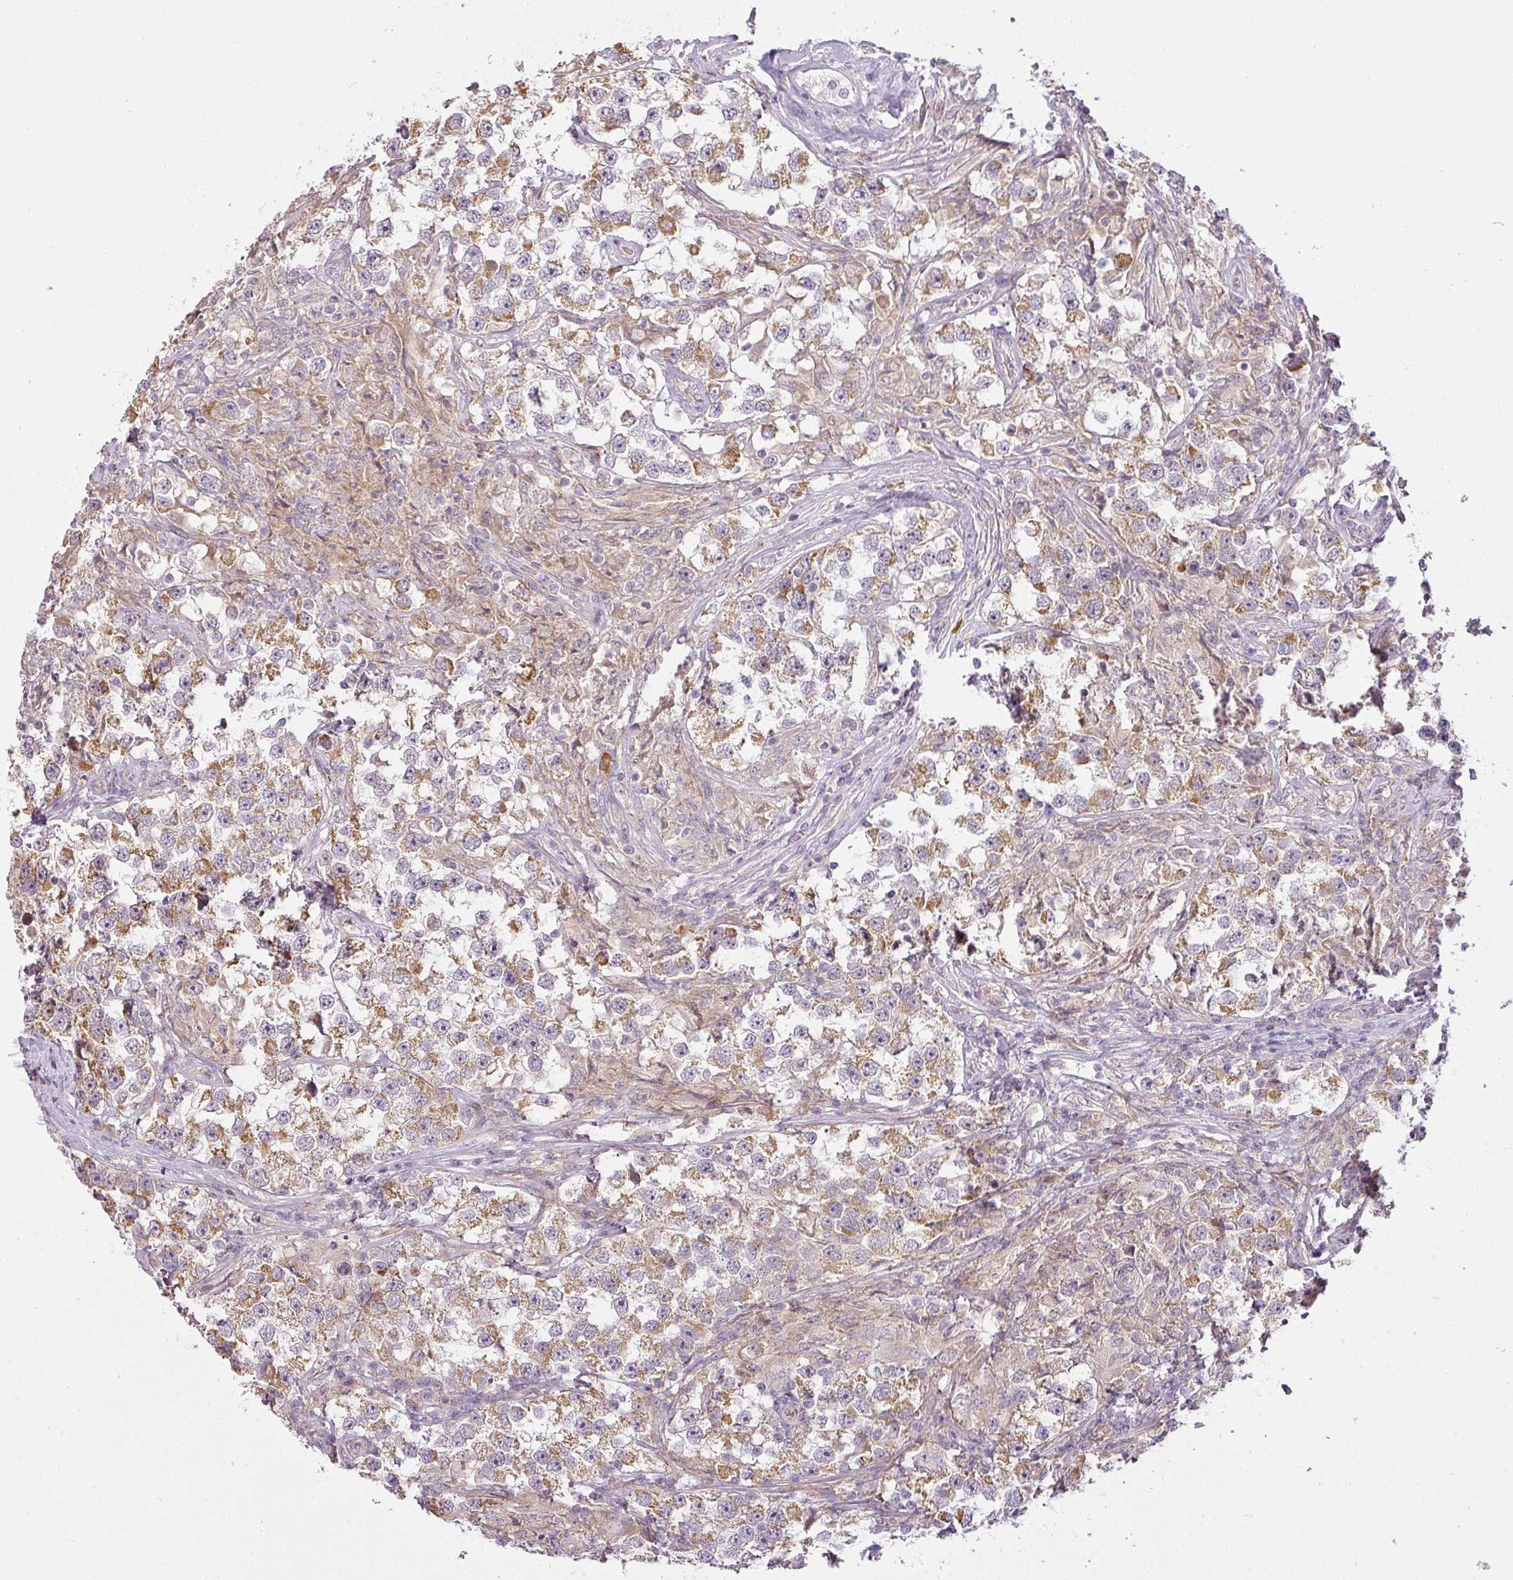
{"staining": {"intensity": "moderate", "quantity": "25%-75%", "location": "cytoplasmic/membranous"}, "tissue": "testis cancer", "cell_type": "Tumor cells", "image_type": "cancer", "snomed": [{"axis": "morphology", "description": "Seminoma, NOS"}, {"axis": "topography", "description": "Testis"}], "caption": "Seminoma (testis) tissue reveals moderate cytoplasmic/membranous staining in approximately 25%-75% of tumor cells", "gene": "LY75", "patient": {"sex": "male", "age": 46}}